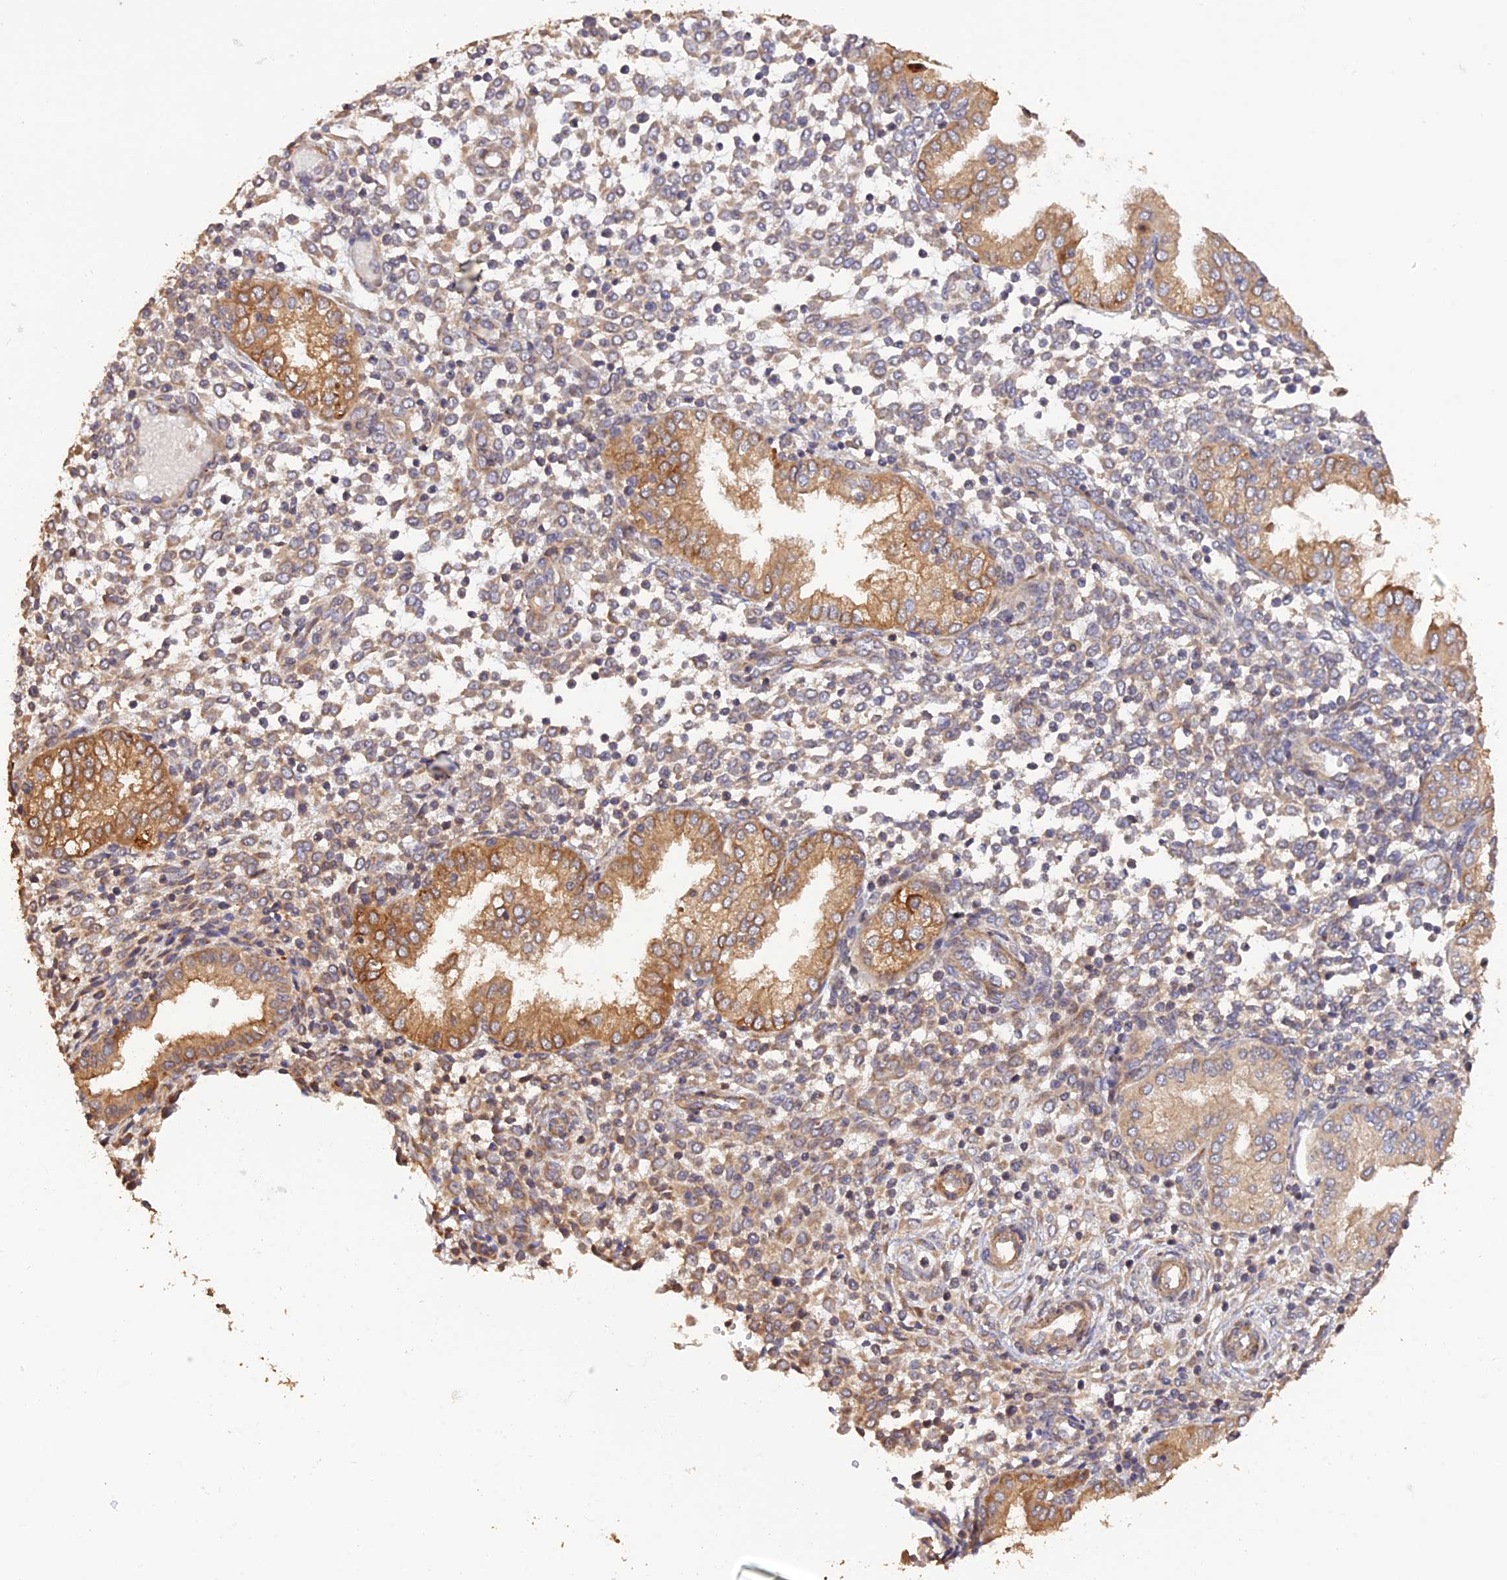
{"staining": {"intensity": "weak", "quantity": "25%-75%", "location": "cytoplasmic/membranous"}, "tissue": "endometrium", "cell_type": "Cells in endometrial stroma", "image_type": "normal", "snomed": [{"axis": "morphology", "description": "Normal tissue, NOS"}, {"axis": "topography", "description": "Endometrium"}], "caption": "Human endometrium stained with a protein marker demonstrates weak staining in cells in endometrial stroma.", "gene": "CREBL2", "patient": {"sex": "female", "age": 53}}